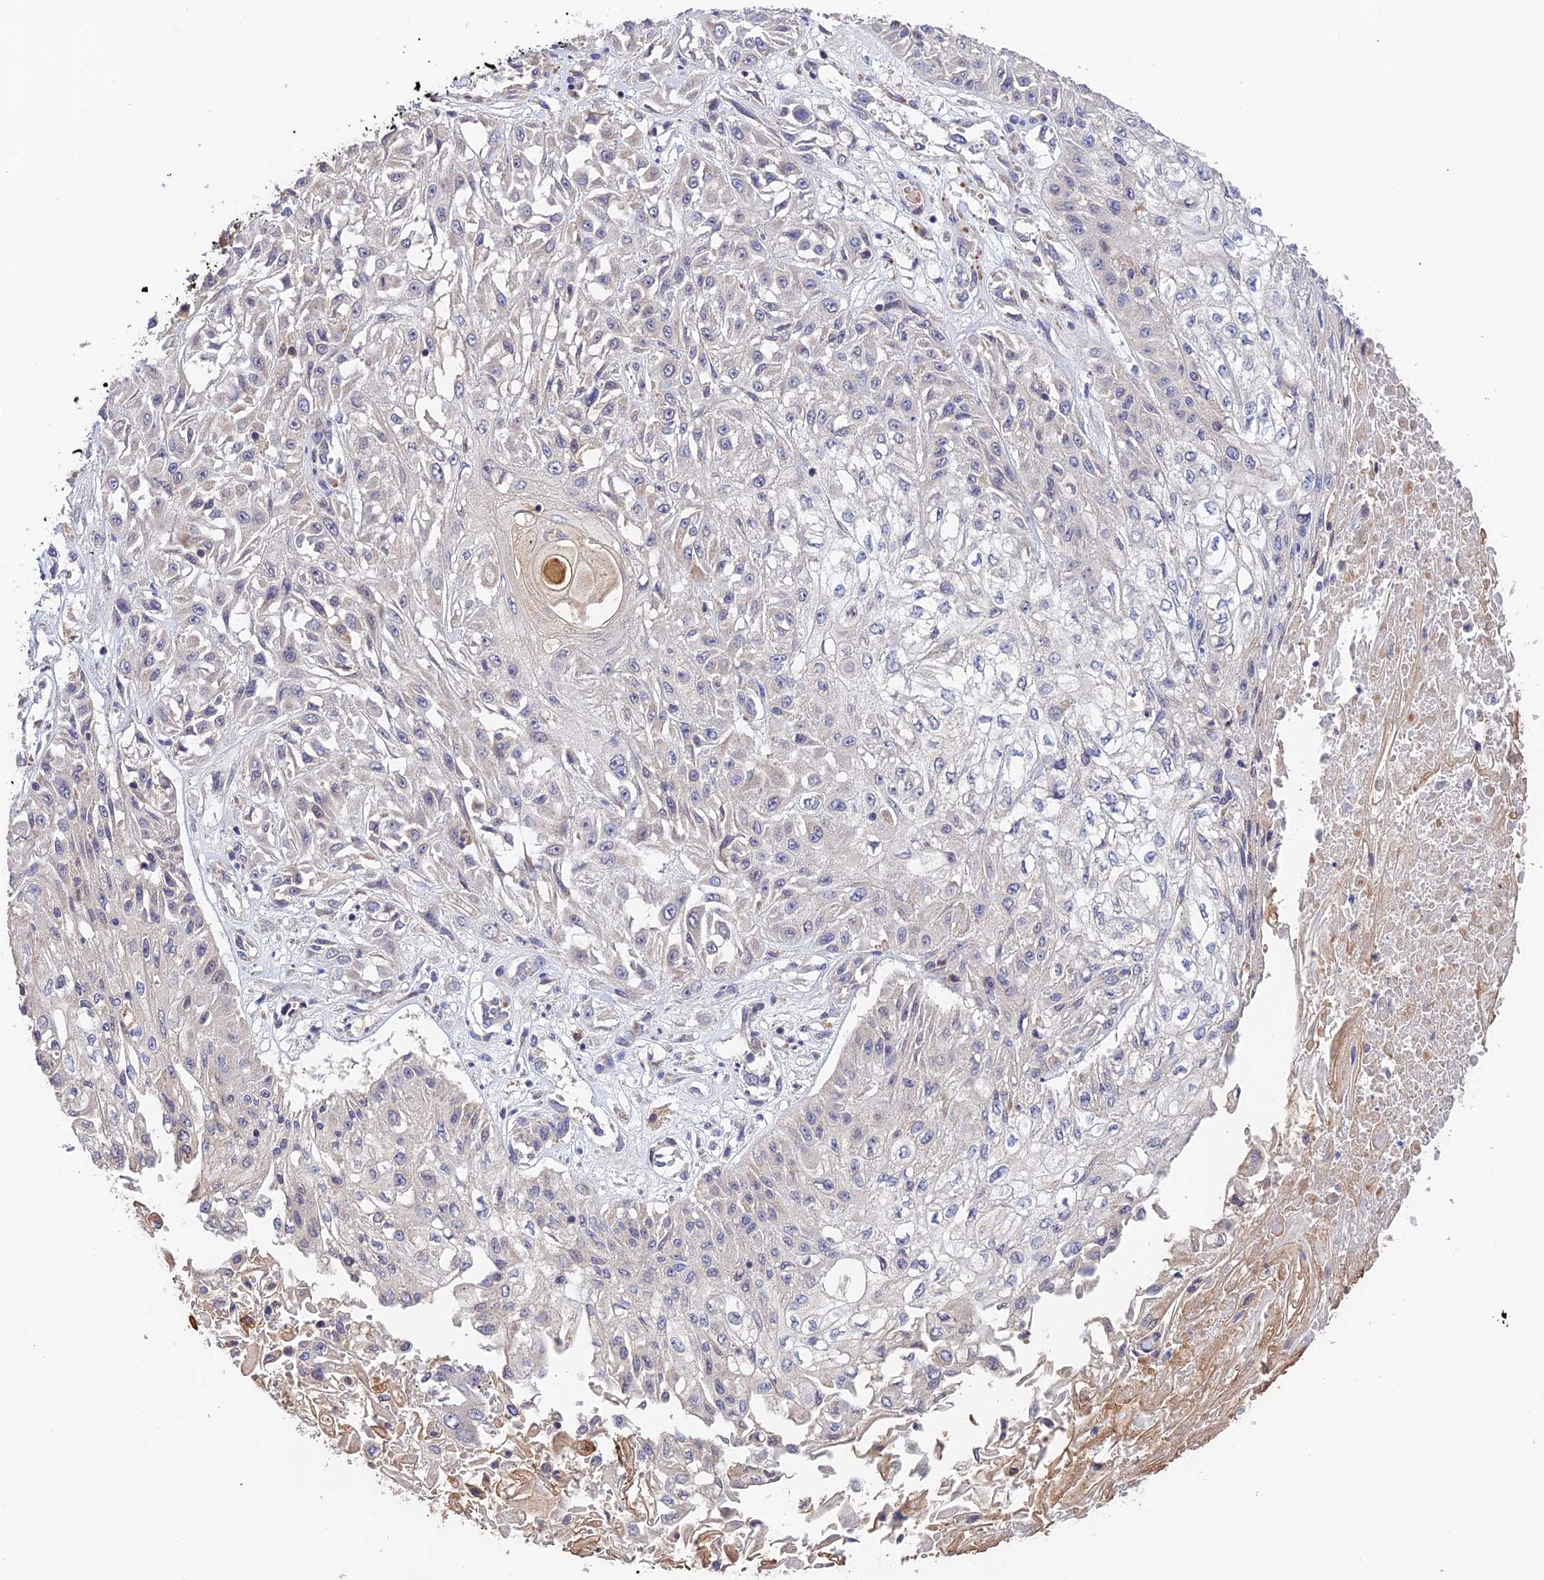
{"staining": {"intensity": "negative", "quantity": "none", "location": "none"}, "tissue": "skin cancer", "cell_type": "Tumor cells", "image_type": "cancer", "snomed": [{"axis": "morphology", "description": "Squamous cell carcinoma, NOS"}, {"axis": "morphology", "description": "Squamous cell carcinoma, metastatic, NOS"}, {"axis": "topography", "description": "Skin"}, {"axis": "topography", "description": "Lymph node"}], "caption": "This is an IHC micrograph of human skin cancer. There is no staining in tumor cells.", "gene": "CWH43", "patient": {"sex": "male", "age": 75}}